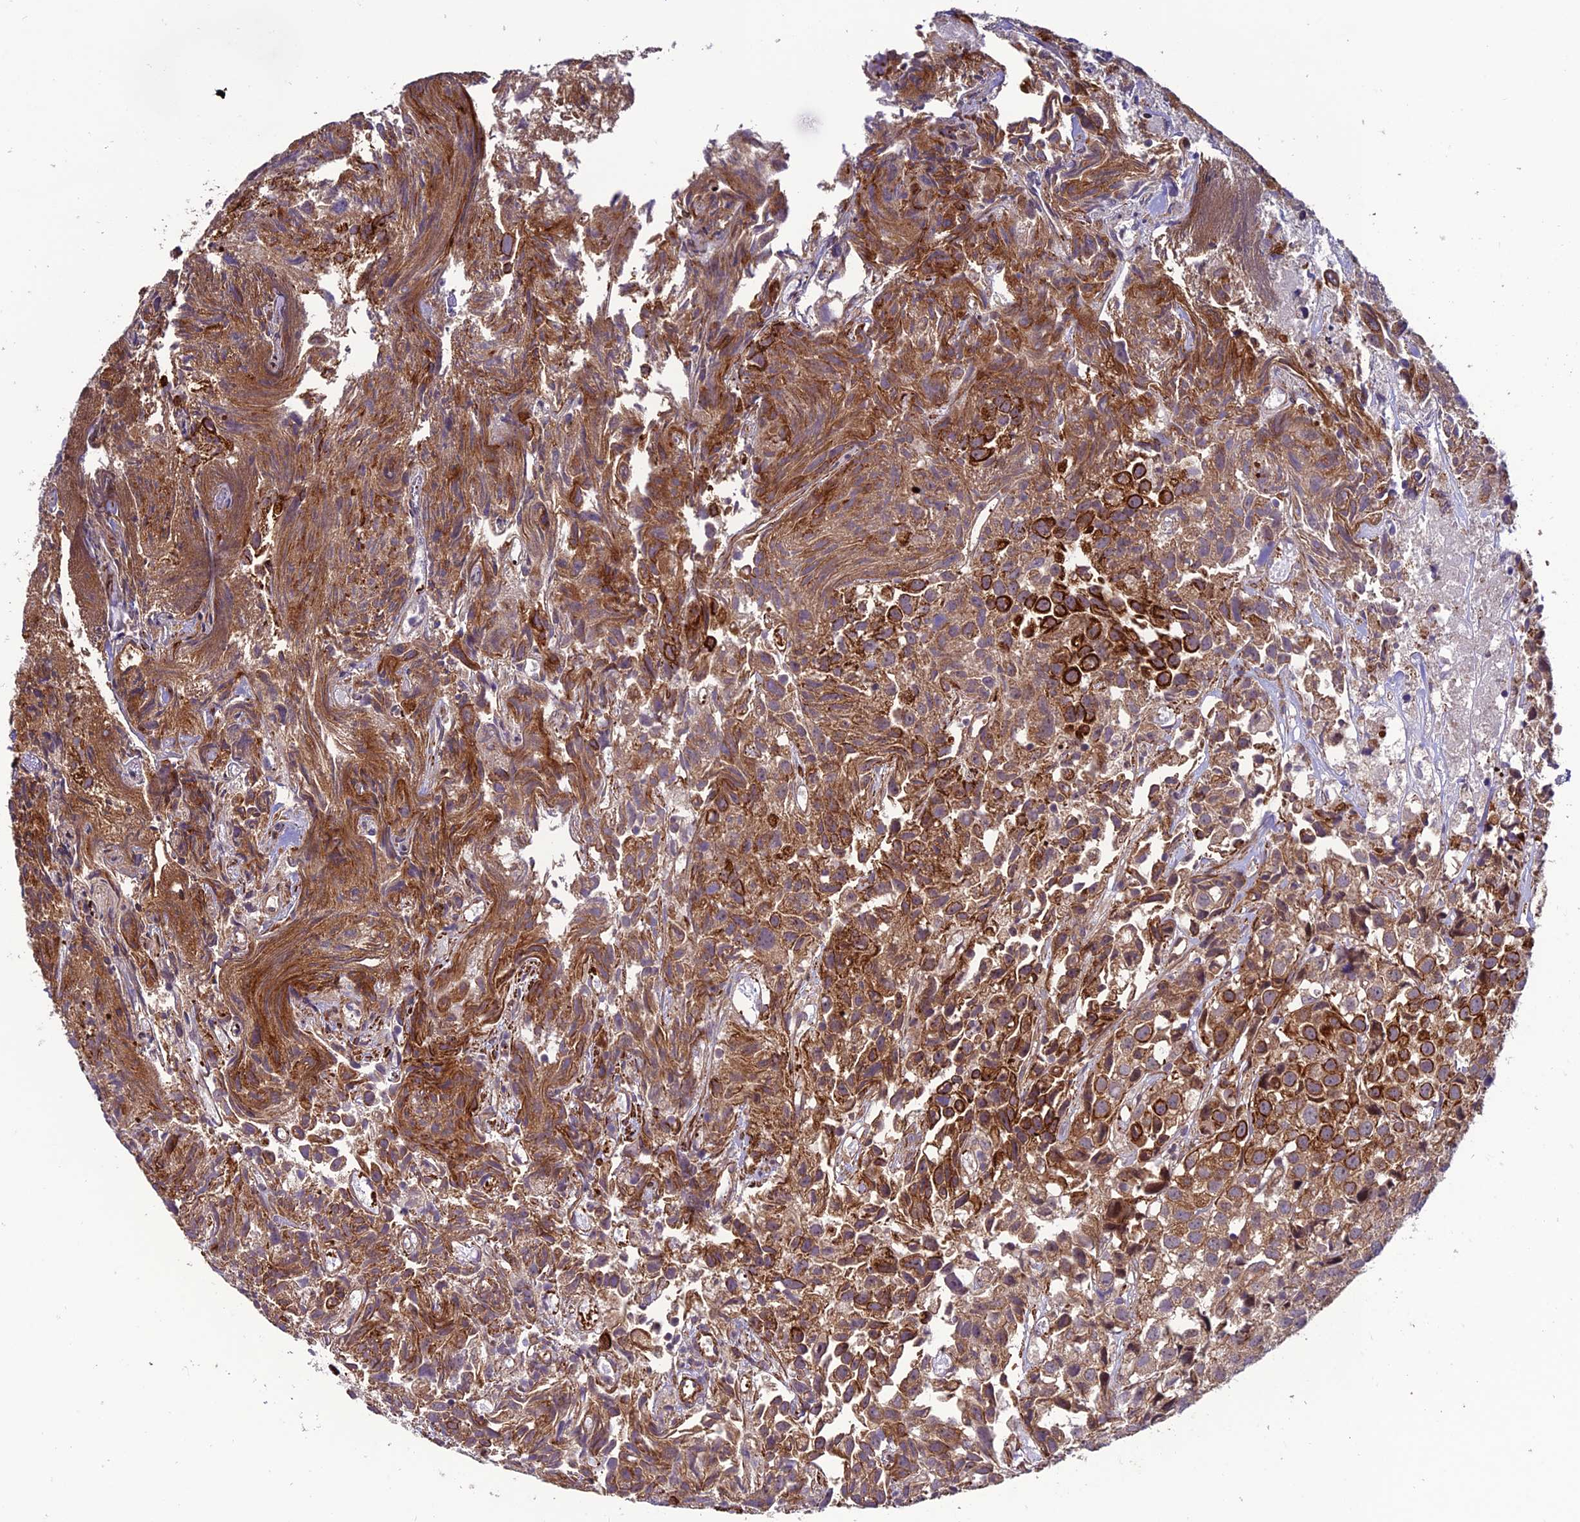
{"staining": {"intensity": "moderate", "quantity": ">75%", "location": "cytoplasmic/membranous"}, "tissue": "urothelial cancer", "cell_type": "Tumor cells", "image_type": "cancer", "snomed": [{"axis": "morphology", "description": "Urothelial carcinoma, High grade"}, {"axis": "topography", "description": "Urinary bladder"}], "caption": "Immunohistochemistry (IHC) image of neoplastic tissue: urothelial cancer stained using immunohistochemistry (IHC) reveals medium levels of moderate protein expression localized specifically in the cytoplasmic/membranous of tumor cells, appearing as a cytoplasmic/membranous brown color.", "gene": "TNIP3", "patient": {"sex": "female", "age": 75}}